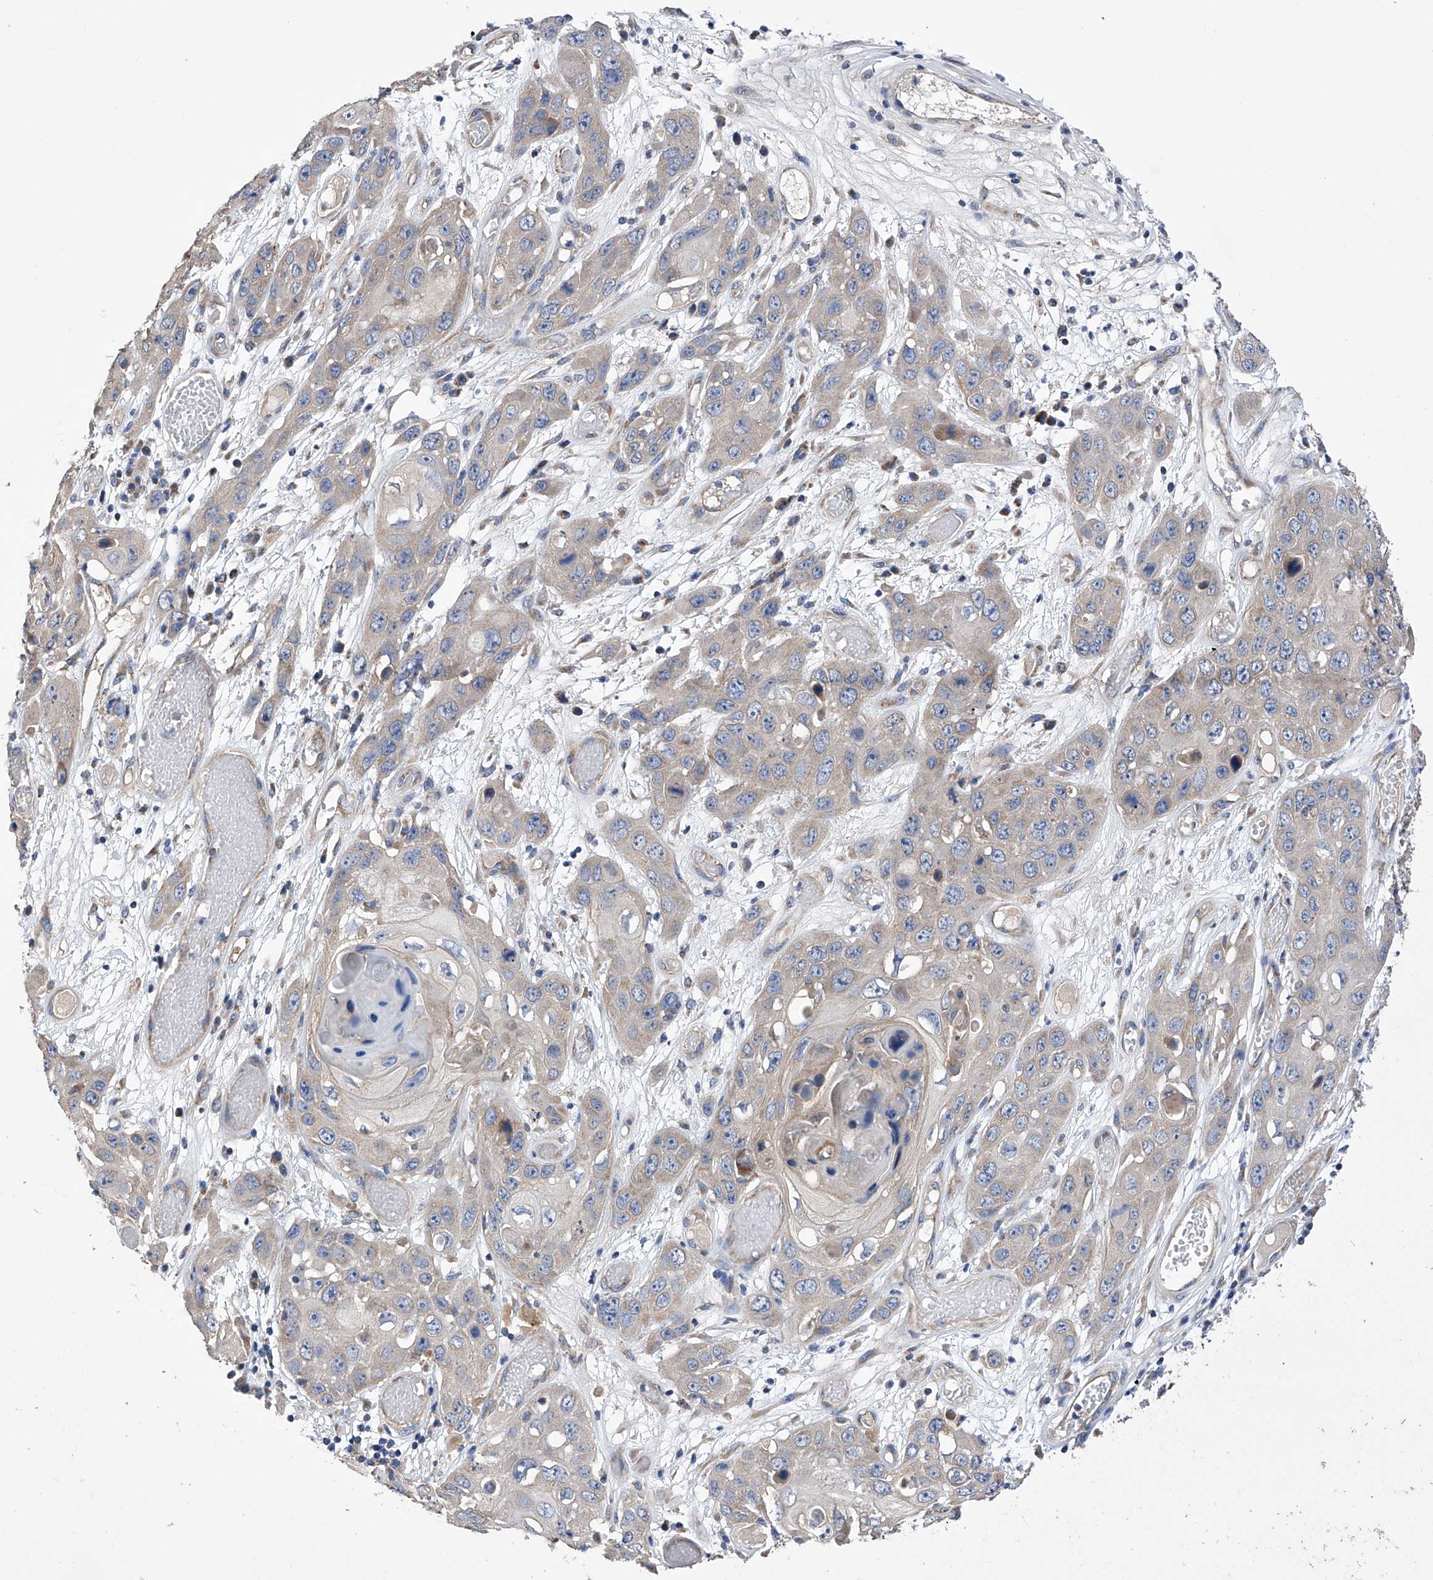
{"staining": {"intensity": "negative", "quantity": "none", "location": "none"}, "tissue": "skin cancer", "cell_type": "Tumor cells", "image_type": "cancer", "snomed": [{"axis": "morphology", "description": "Squamous cell carcinoma, NOS"}, {"axis": "topography", "description": "Skin"}], "caption": "Immunohistochemistry of skin cancer (squamous cell carcinoma) displays no staining in tumor cells. The staining was performed using DAB to visualize the protein expression in brown, while the nuclei were stained in blue with hematoxylin (Magnification: 20x).", "gene": "EFCAB2", "patient": {"sex": "male", "age": 55}}